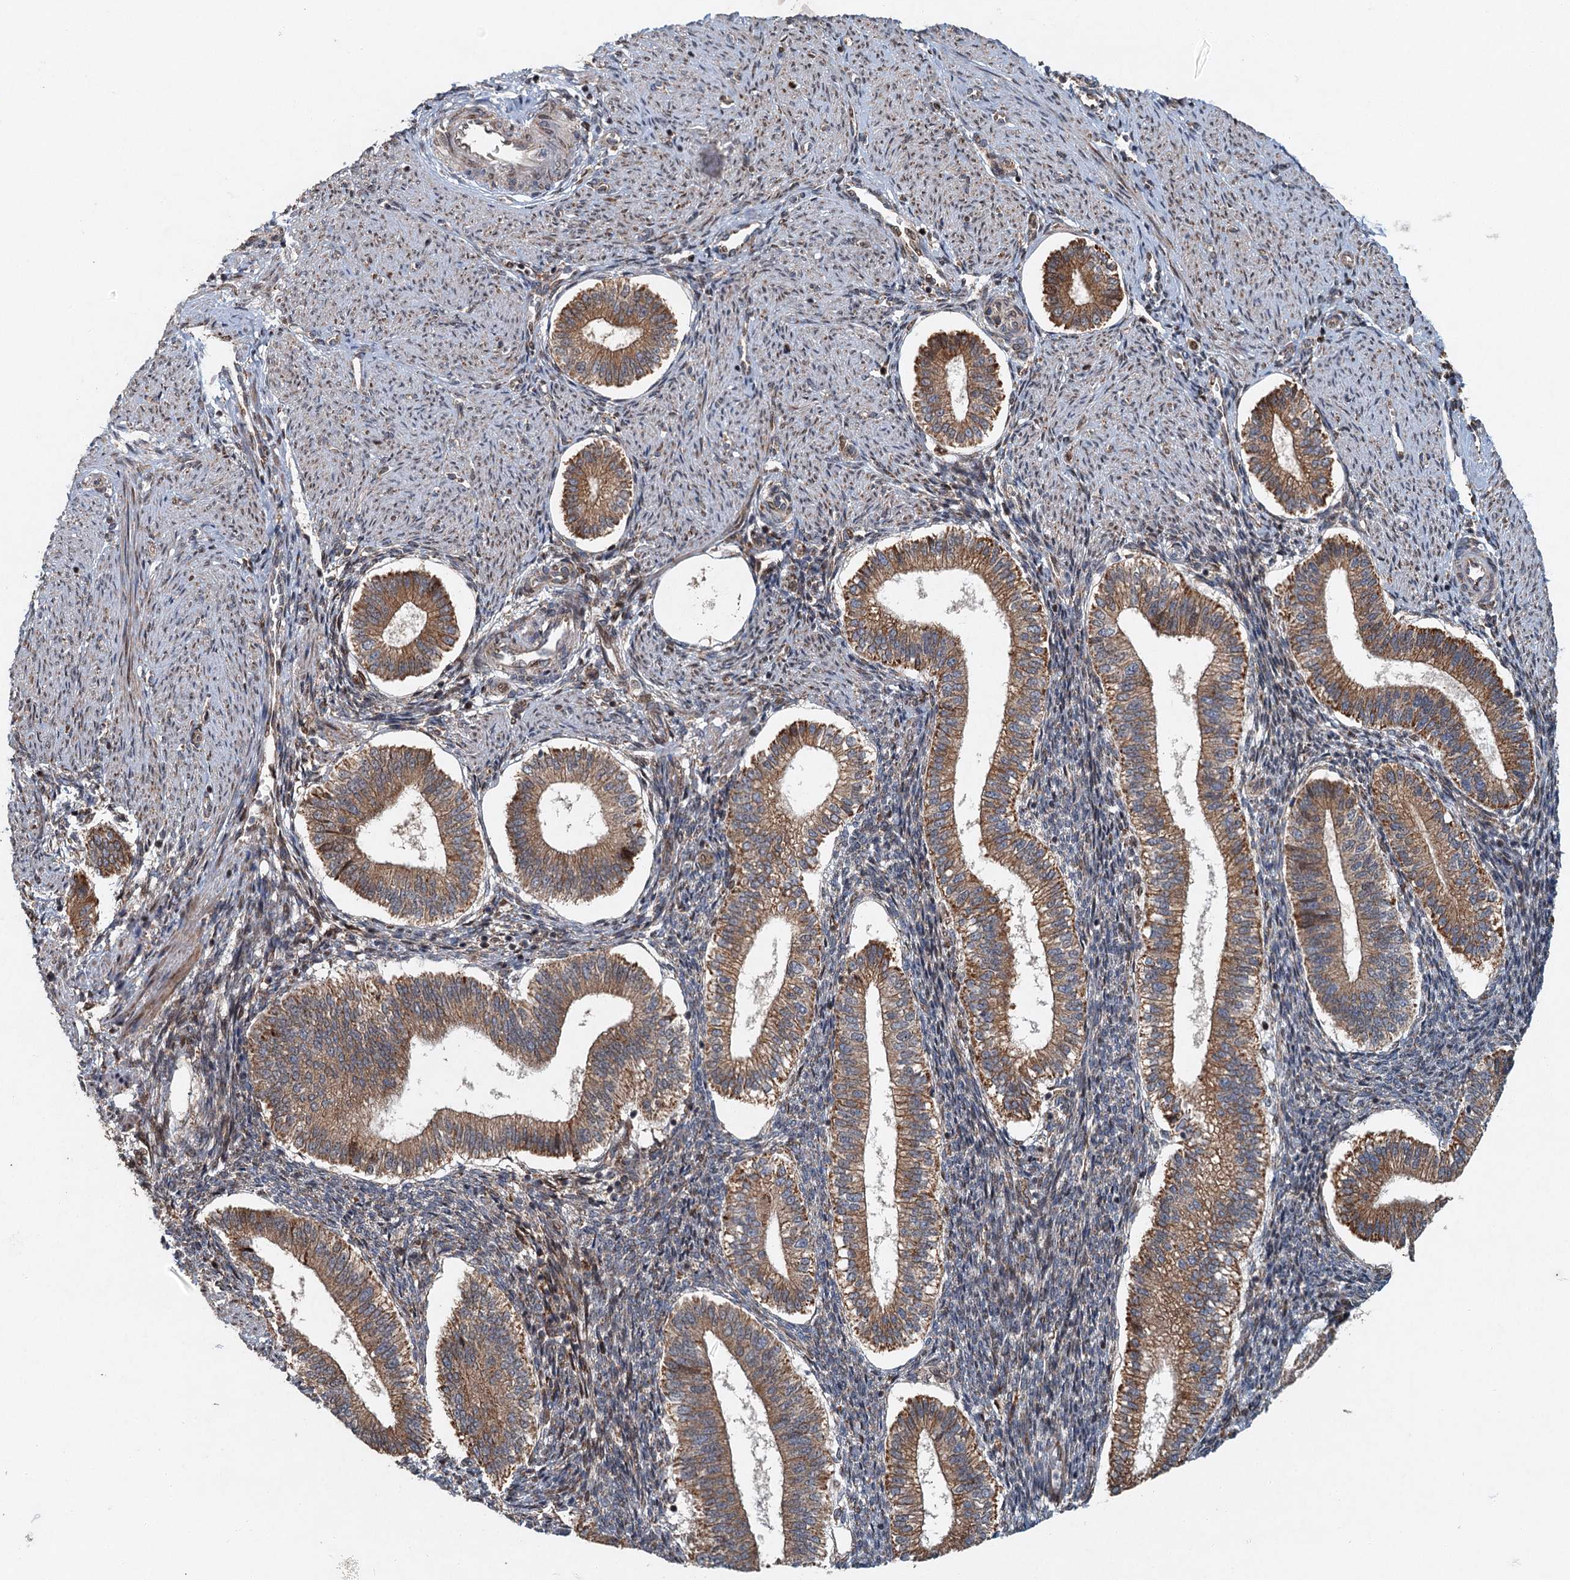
{"staining": {"intensity": "moderate", "quantity": "25%-75%", "location": "cytoplasmic/membranous"}, "tissue": "endometrium", "cell_type": "Cells in endometrial stroma", "image_type": "normal", "snomed": [{"axis": "morphology", "description": "Normal tissue, NOS"}, {"axis": "topography", "description": "Endometrium"}], "caption": "Immunohistochemical staining of normal endometrium demonstrates moderate cytoplasmic/membranous protein expression in approximately 25%-75% of cells in endometrial stroma.", "gene": "SRPX2", "patient": {"sex": "female", "age": 25}}